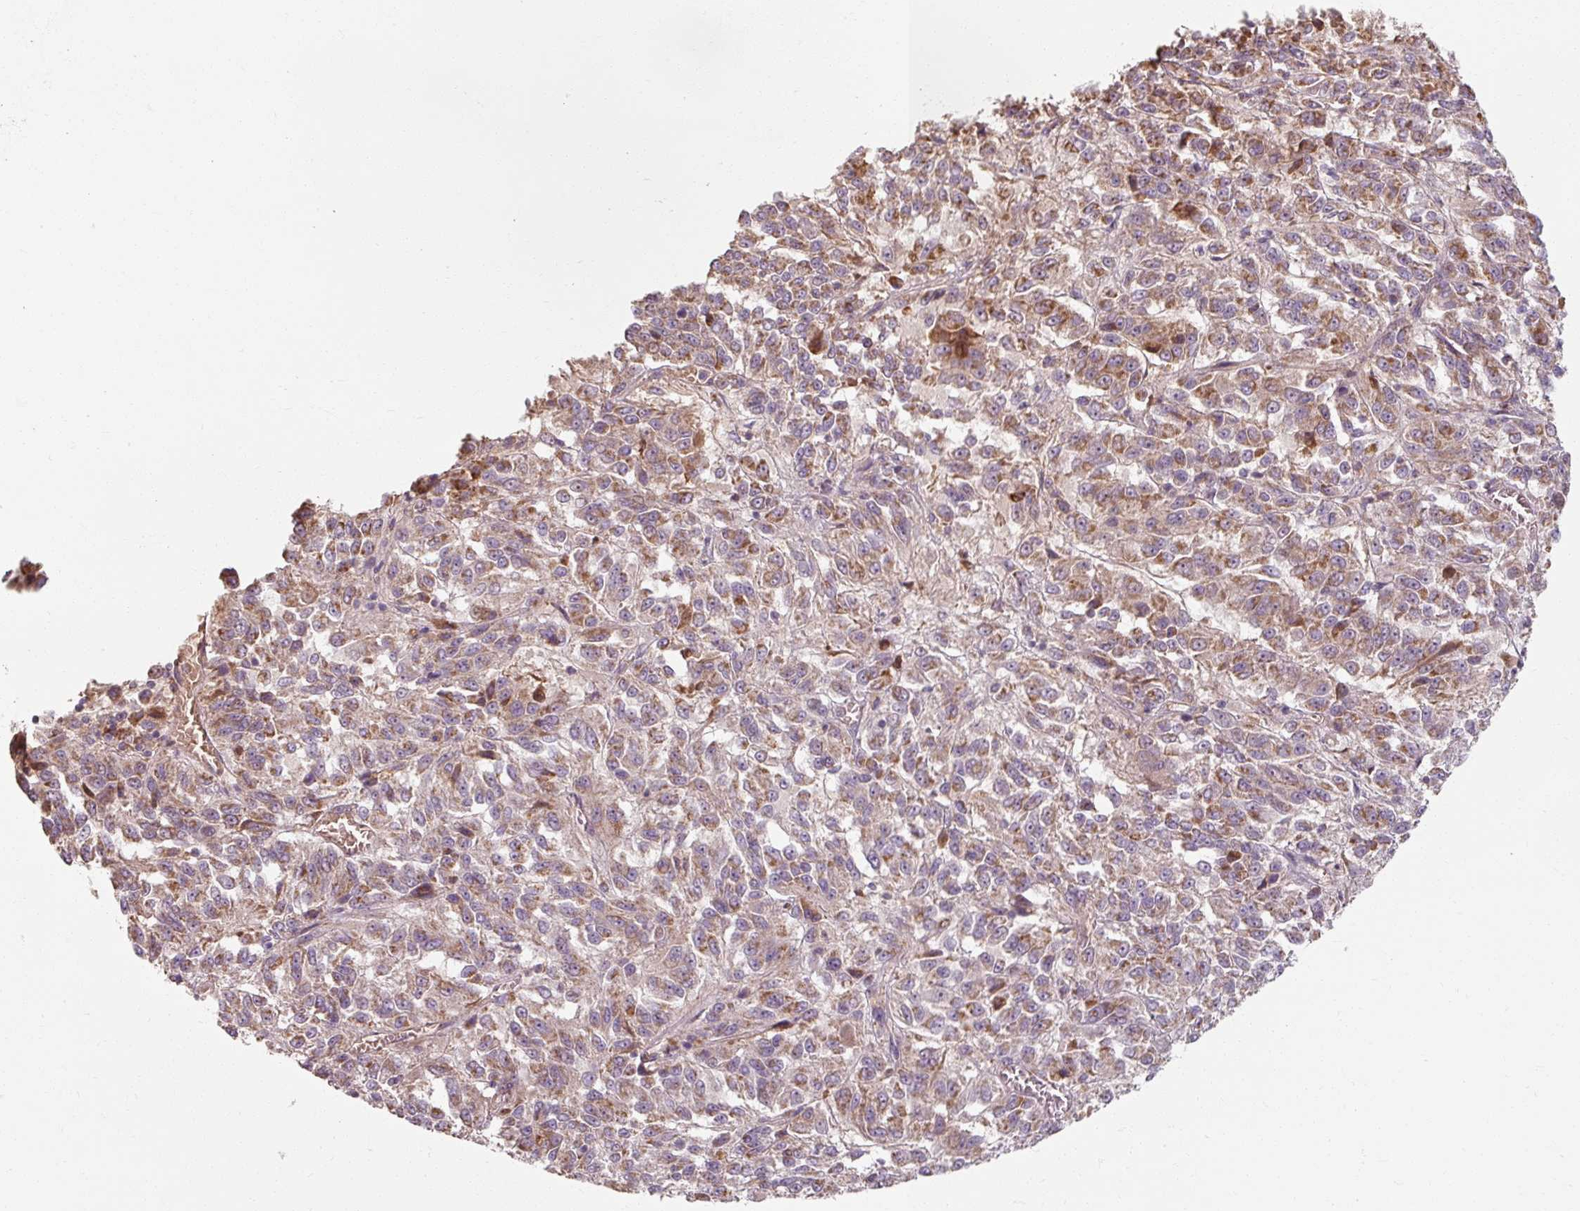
{"staining": {"intensity": "moderate", "quantity": ">75%", "location": "cytoplasmic/membranous"}, "tissue": "melanoma", "cell_type": "Tumor cells", "image_type": "cancer", "snomed": [{"axis": "morphology", "description": "Malignant melanoma, Metastatic site"}, {"axis": "topography", "description": "Lung"}], "caption": "The immunohistochemical stain shows moderate cytoplasmic/membranous staining in tumor cells of malignant melanoma (metastatic site) tissue.", "gene": "TSEN54", "patient": {"sex": "male", "age": 64}}